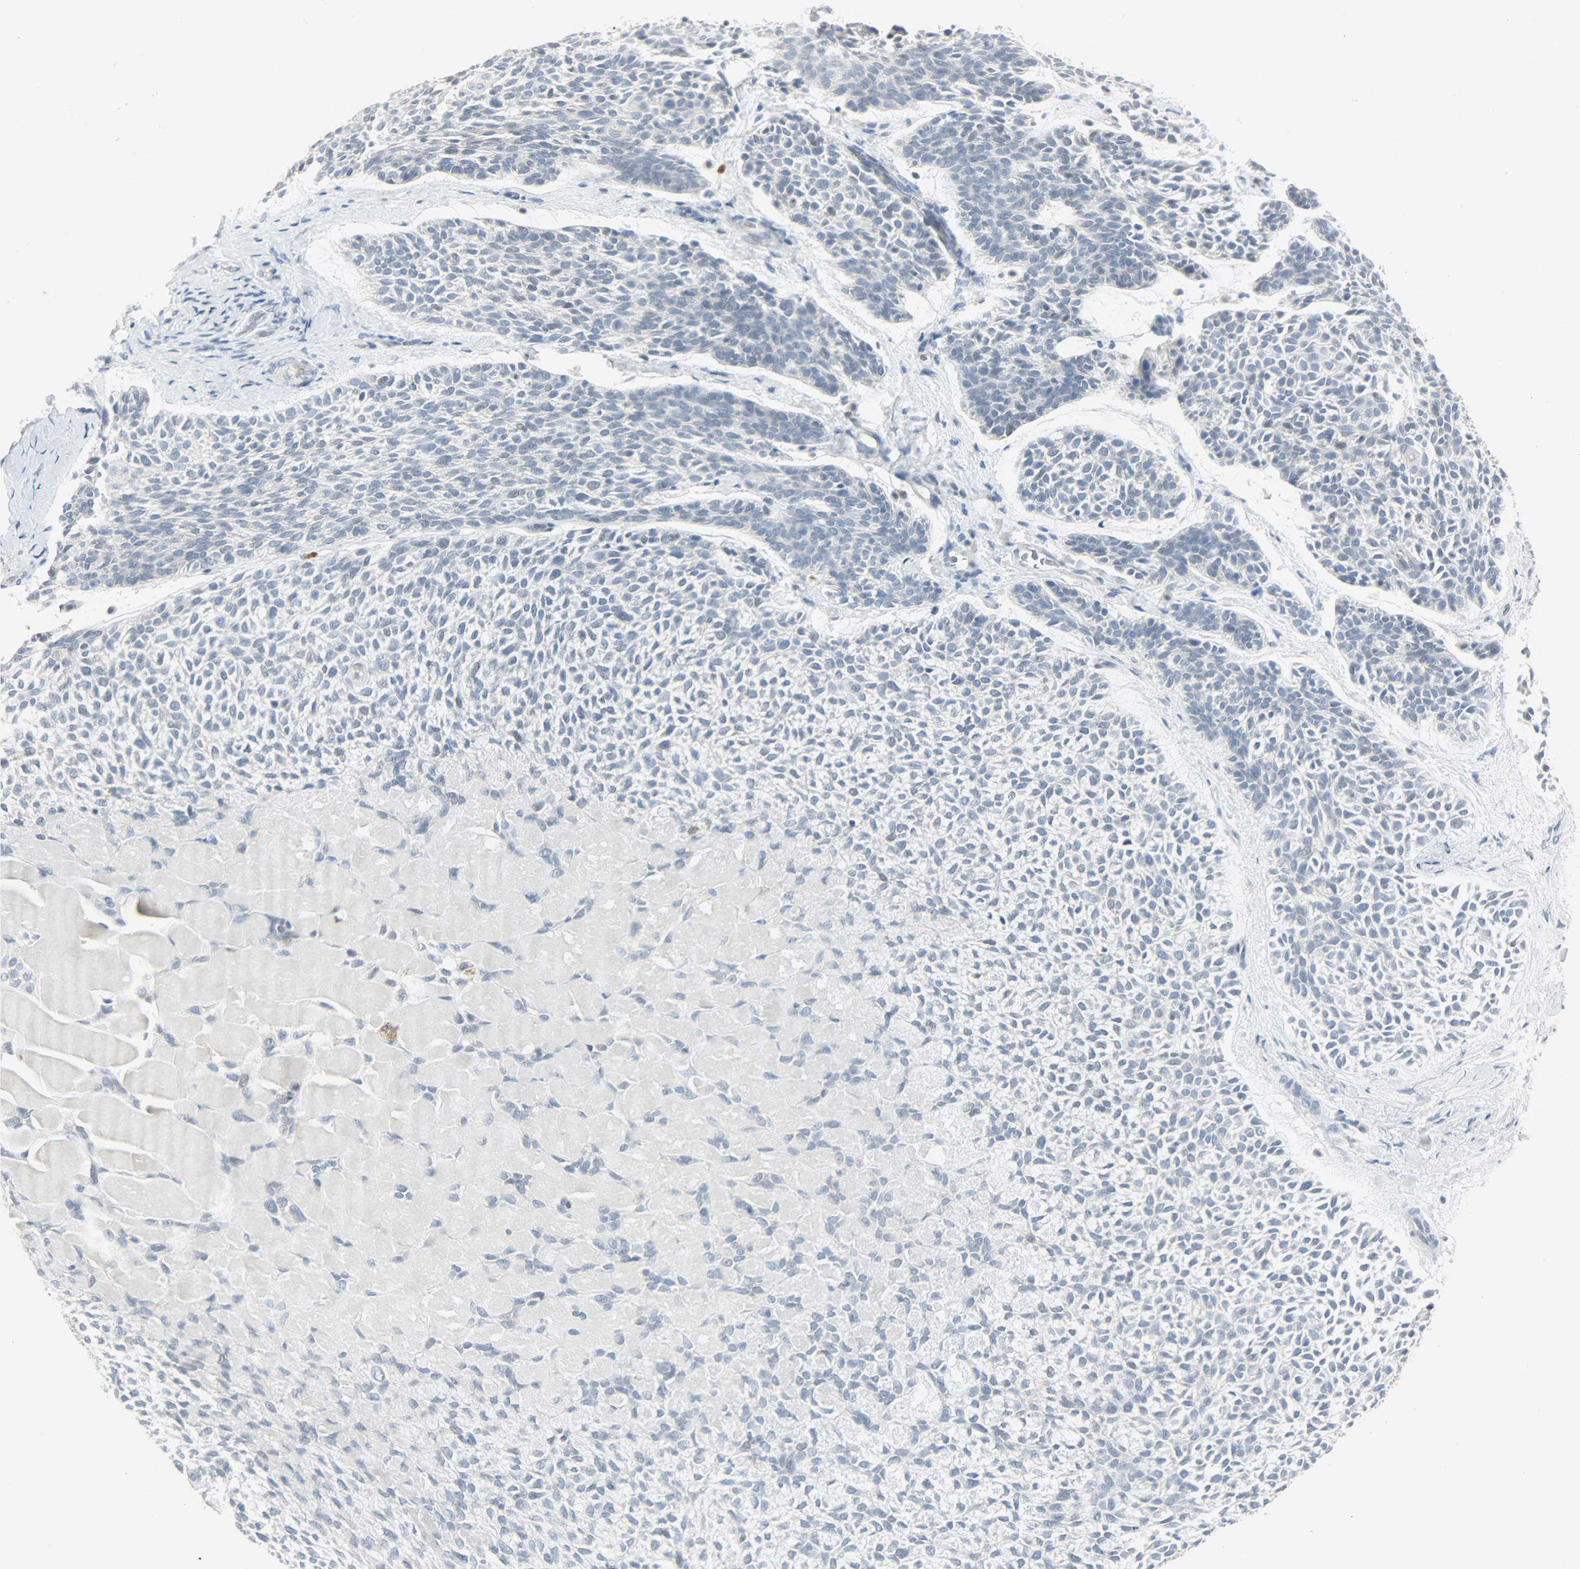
{"staining": {"intensity": "negative", "quantity": "none", "location": "none"}, "tissue": "skin cancer", "cell_type": "Tumor cells", "image_type": "cancer", "snomed": [{"axis": "morphology", "description": "Normal tissue, NOS"}, {"axis": "morphology", "description": "Basal cell carcinoma"}, {"axis": "topography", "description": "Skin"}], "caption": "Tumor cells are negative for protein expression in human skin basal cell carcinoma. Brightfield microscopy of immunohistochemistry (IHC) stained with DAB (brown) and hematoxylin (blue), captured at high magnification.", "gene": "CAMK4", "patient": {"sex": "female", "age": 70}}